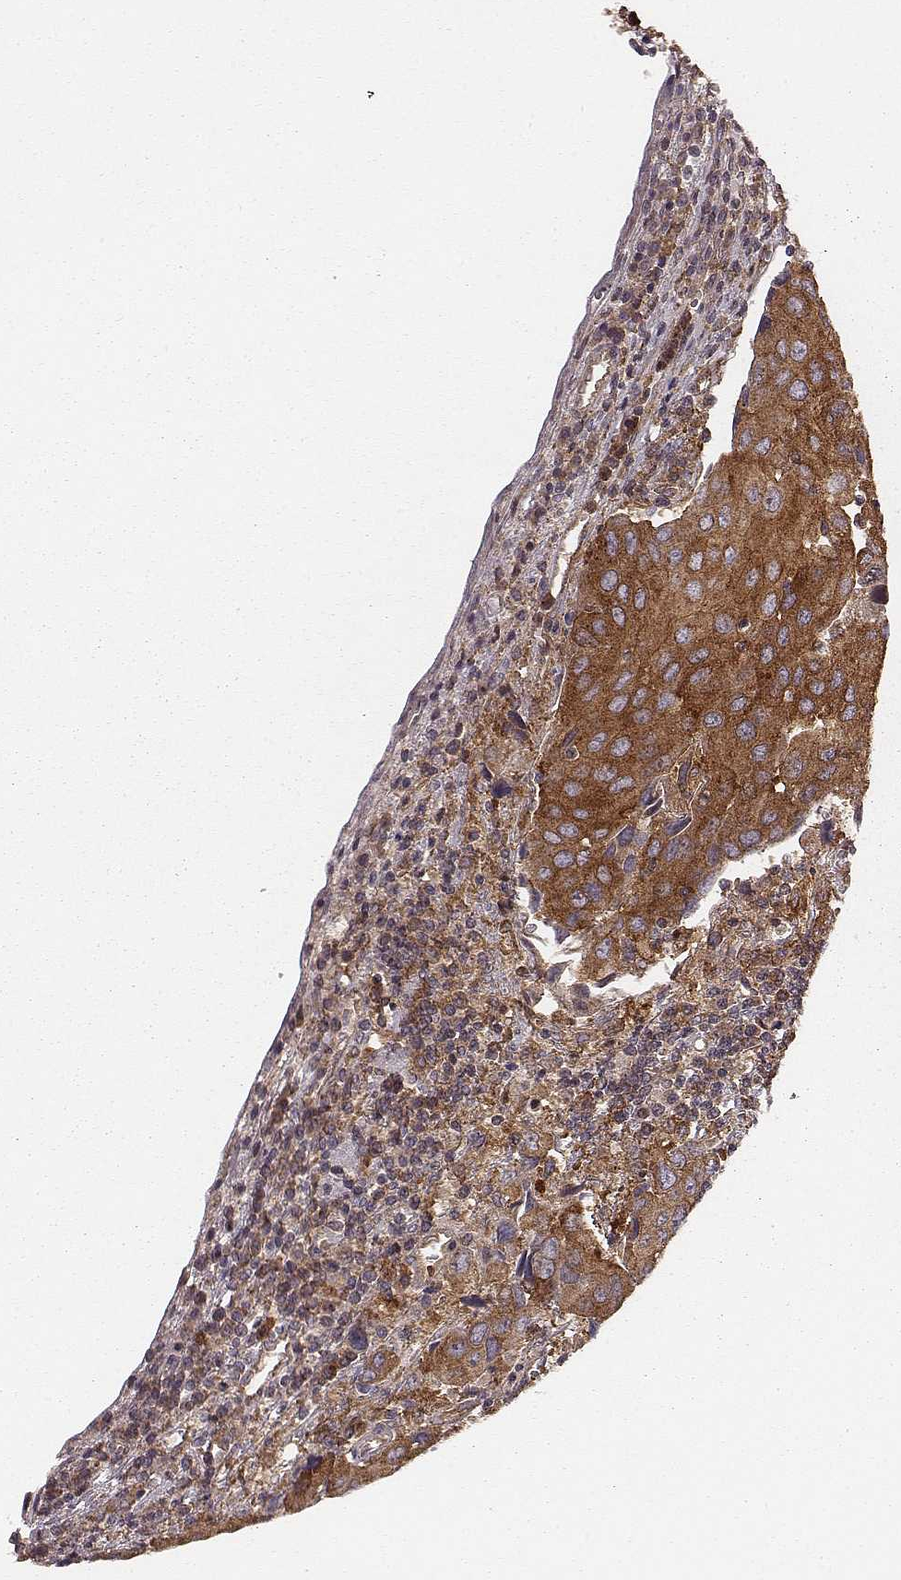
{"staining": {"intensity": "strong", "quantity": ">75%", "location": "cytoplasmic/membranous"}, "tissue": "urothelial cancer", "cell_type": "Tumor cells", "image_type": "cancer", "snomed": [{"axis": "morphology", "description": "Urothelial carcinoma, High grade"}, {"axis": "topography", "description": "Urinary bladder"}], "caption": "Approximately >75% of tumor cells in urothelial cancer show strong cytoplasmic/membranous protein staining as visualized by brown immunohistochemical staining.", "gene": "VPS26A", "patient": {"sex": "female", "age": 85}}